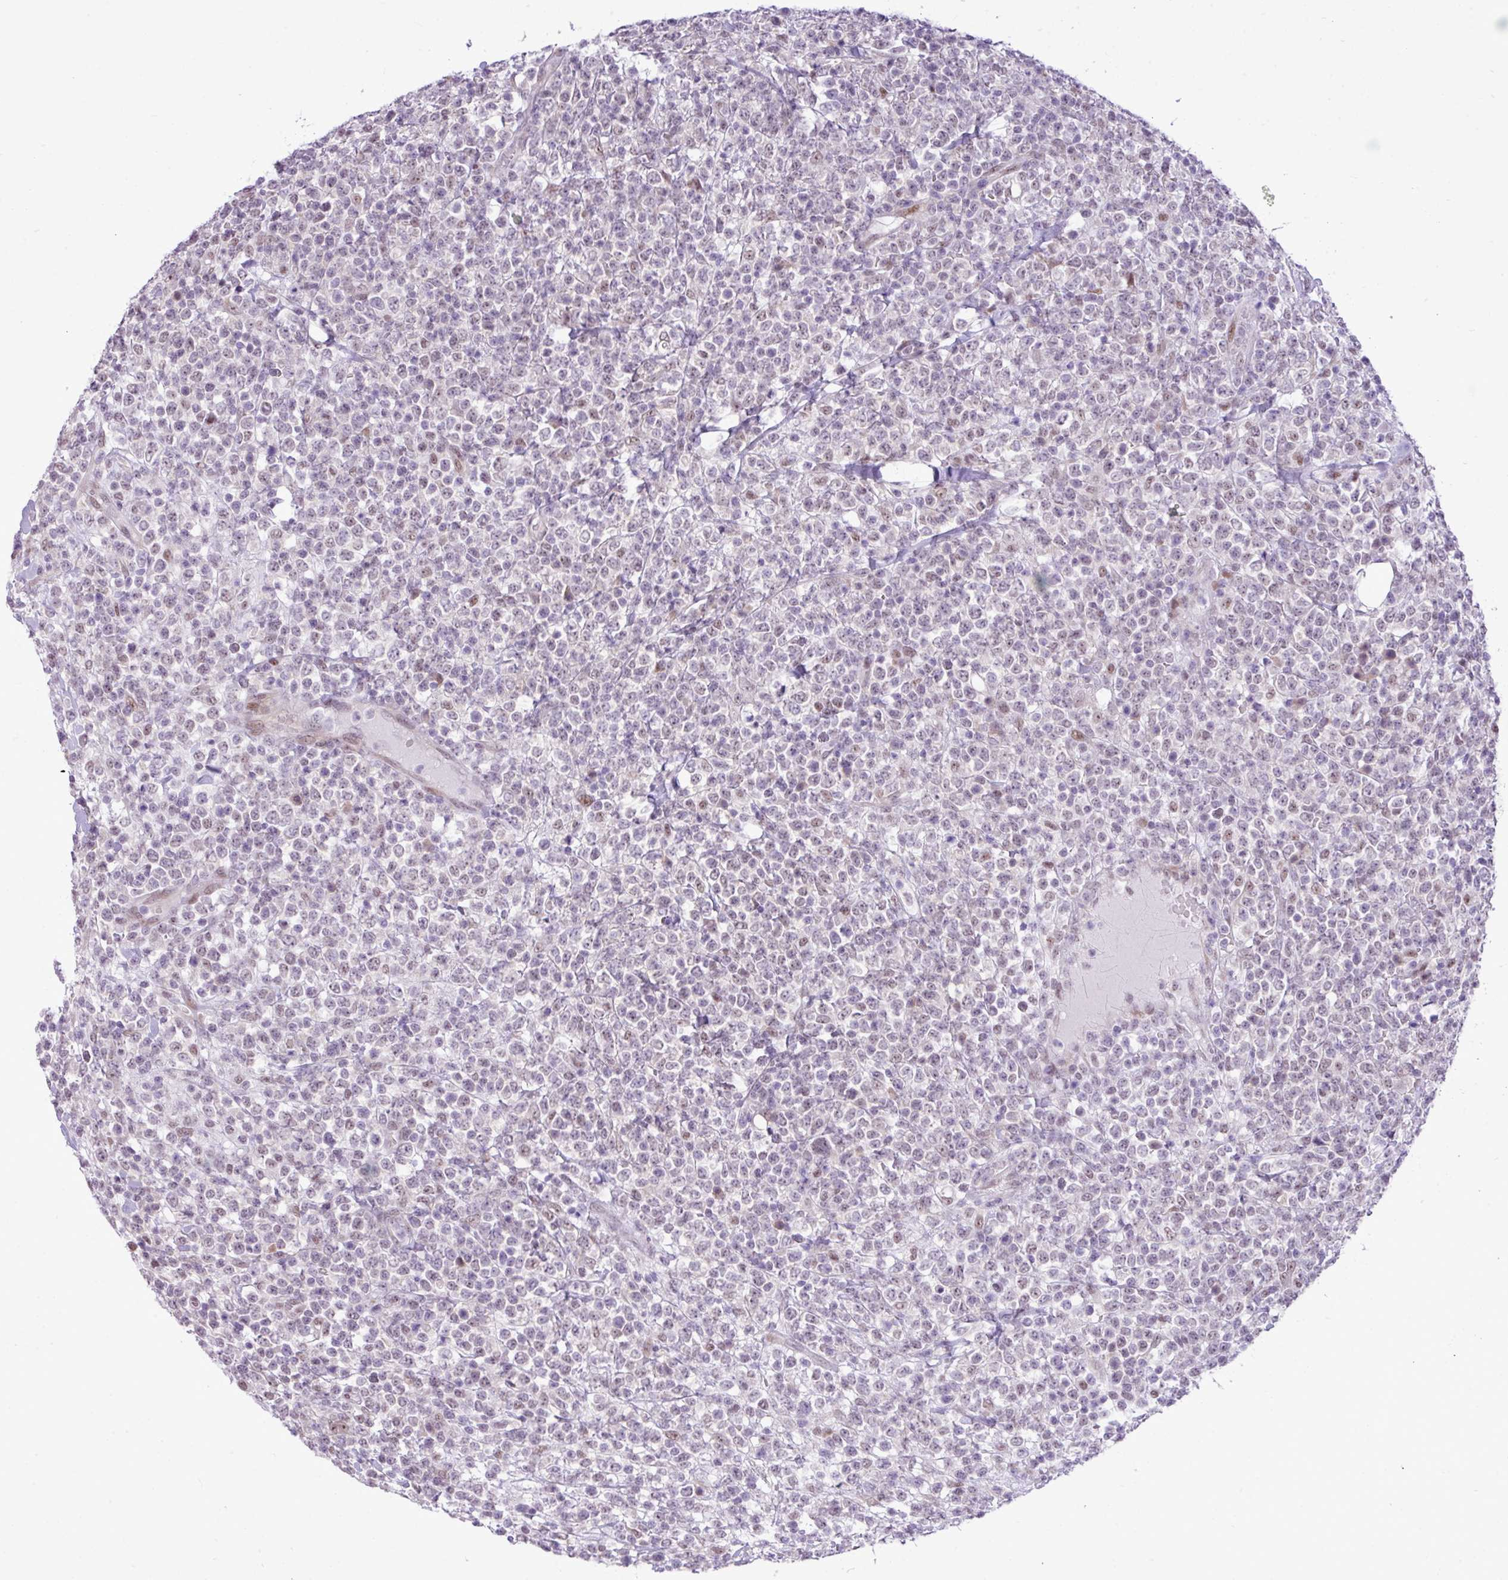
{"staining": {"intensity": "negative", "quantity": "none", "location": "none"}, "tissue": "lymphoma", "cell_type": "Tumor cells", "image_type": "cancer", "snomed": [{"axis": "morphology", "description": "Malignant lymphoma, non-Hodgkin's type, High grade"}, {"axis": "topography", "description": "Colon"}], "caption": "Immunohistochemistry (IHC) image of neoplastic tissue: human lymphoma stained with DAB exhibits no significant protein expression in tumor cells.", "gene": "ELOA2", "patient": {"sex": "female", "age": 53}}